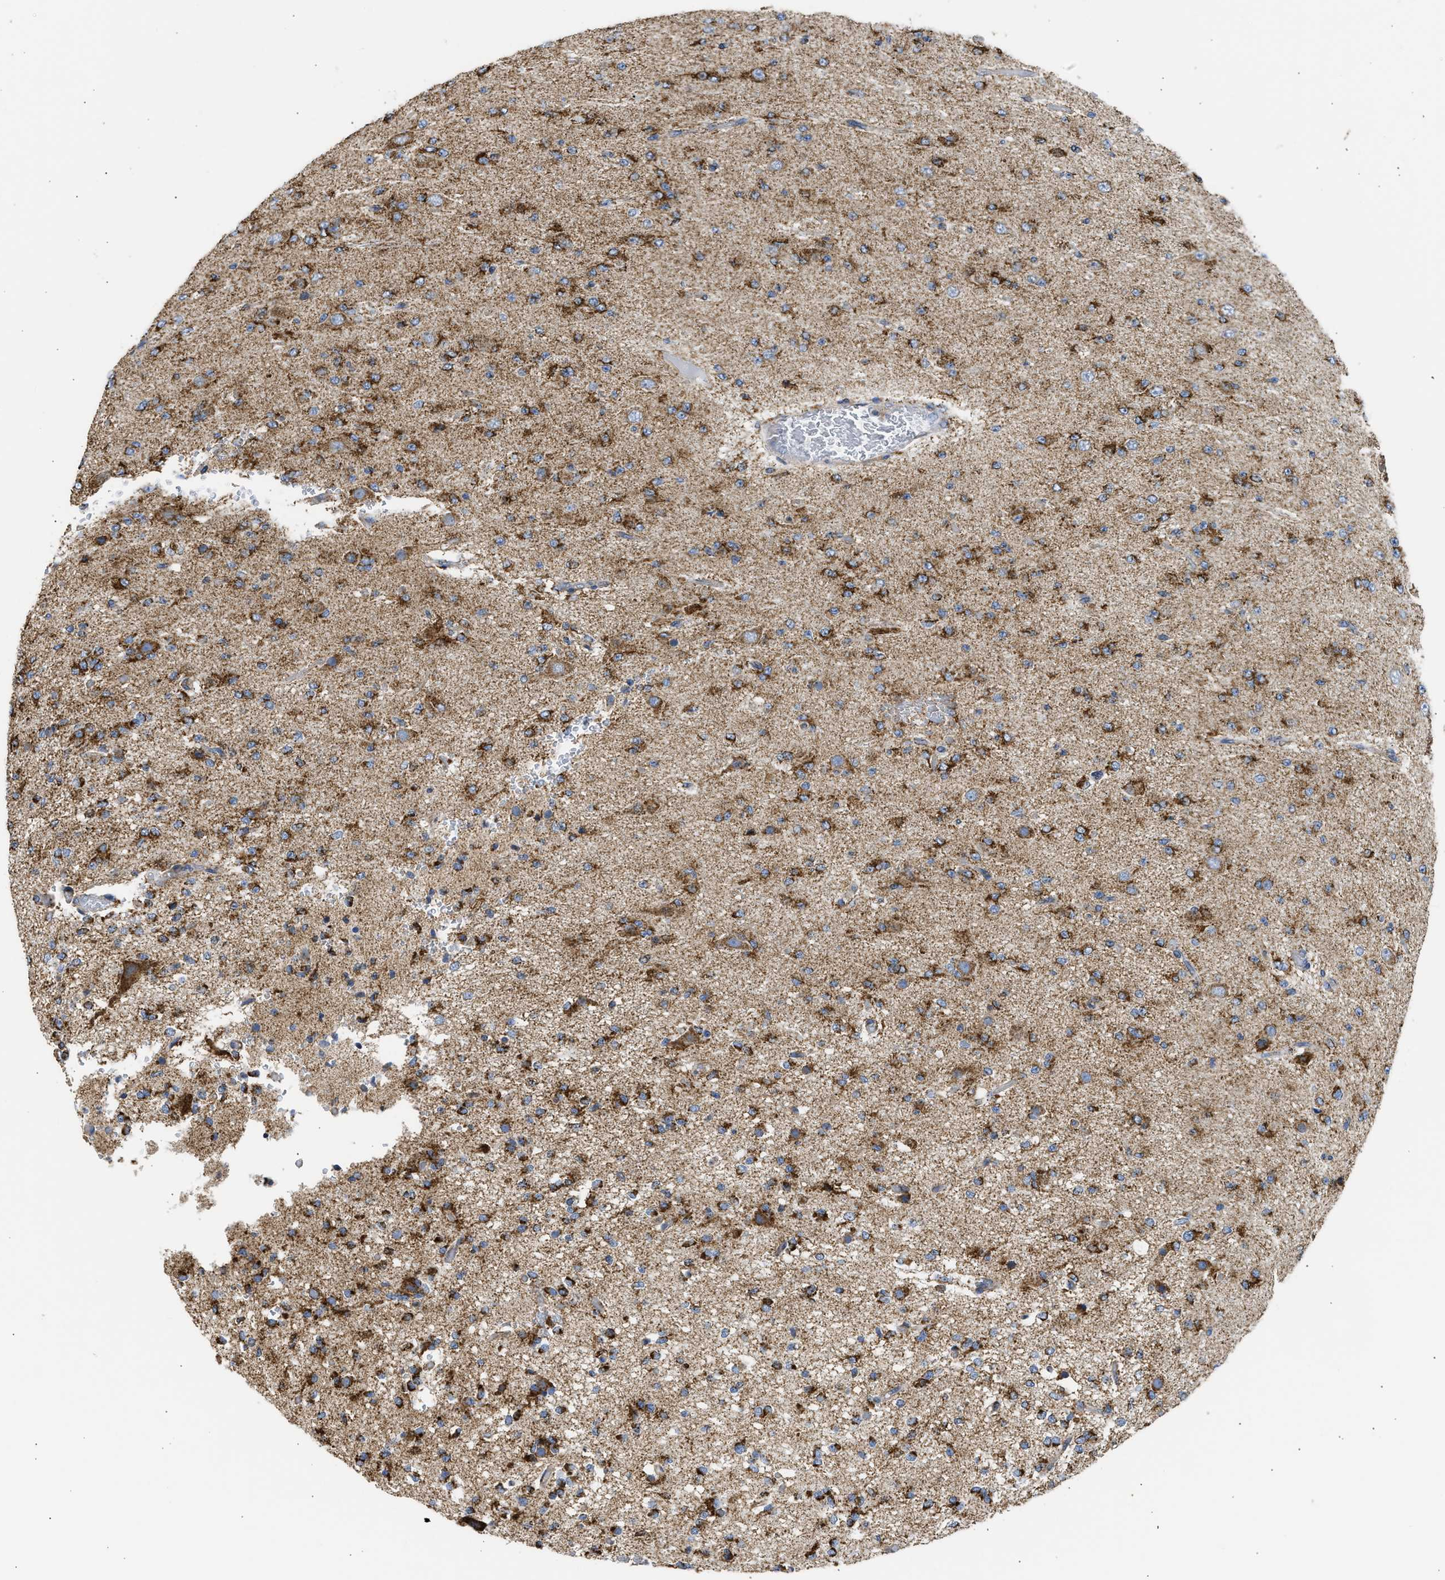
{"staining": {"intensity": "strong", "quantity": ">75%", "location": "cytoplasmic/membranous"}, "tissue": "glioma", "cell_type": "Tumor cells", "image_type": "cancer", "snomed": [{"axis": "morphology", "description": "Glioma, malignant, Low grade"}, {"axis": "topography", "description": "Brain"}], "caption": "Glioma stained for a protein exhibits strong cytoplasmic/membranous positivity in tumor cells.", "gene": "CYCS", "patient": {"sex": "male", "age": 38}}